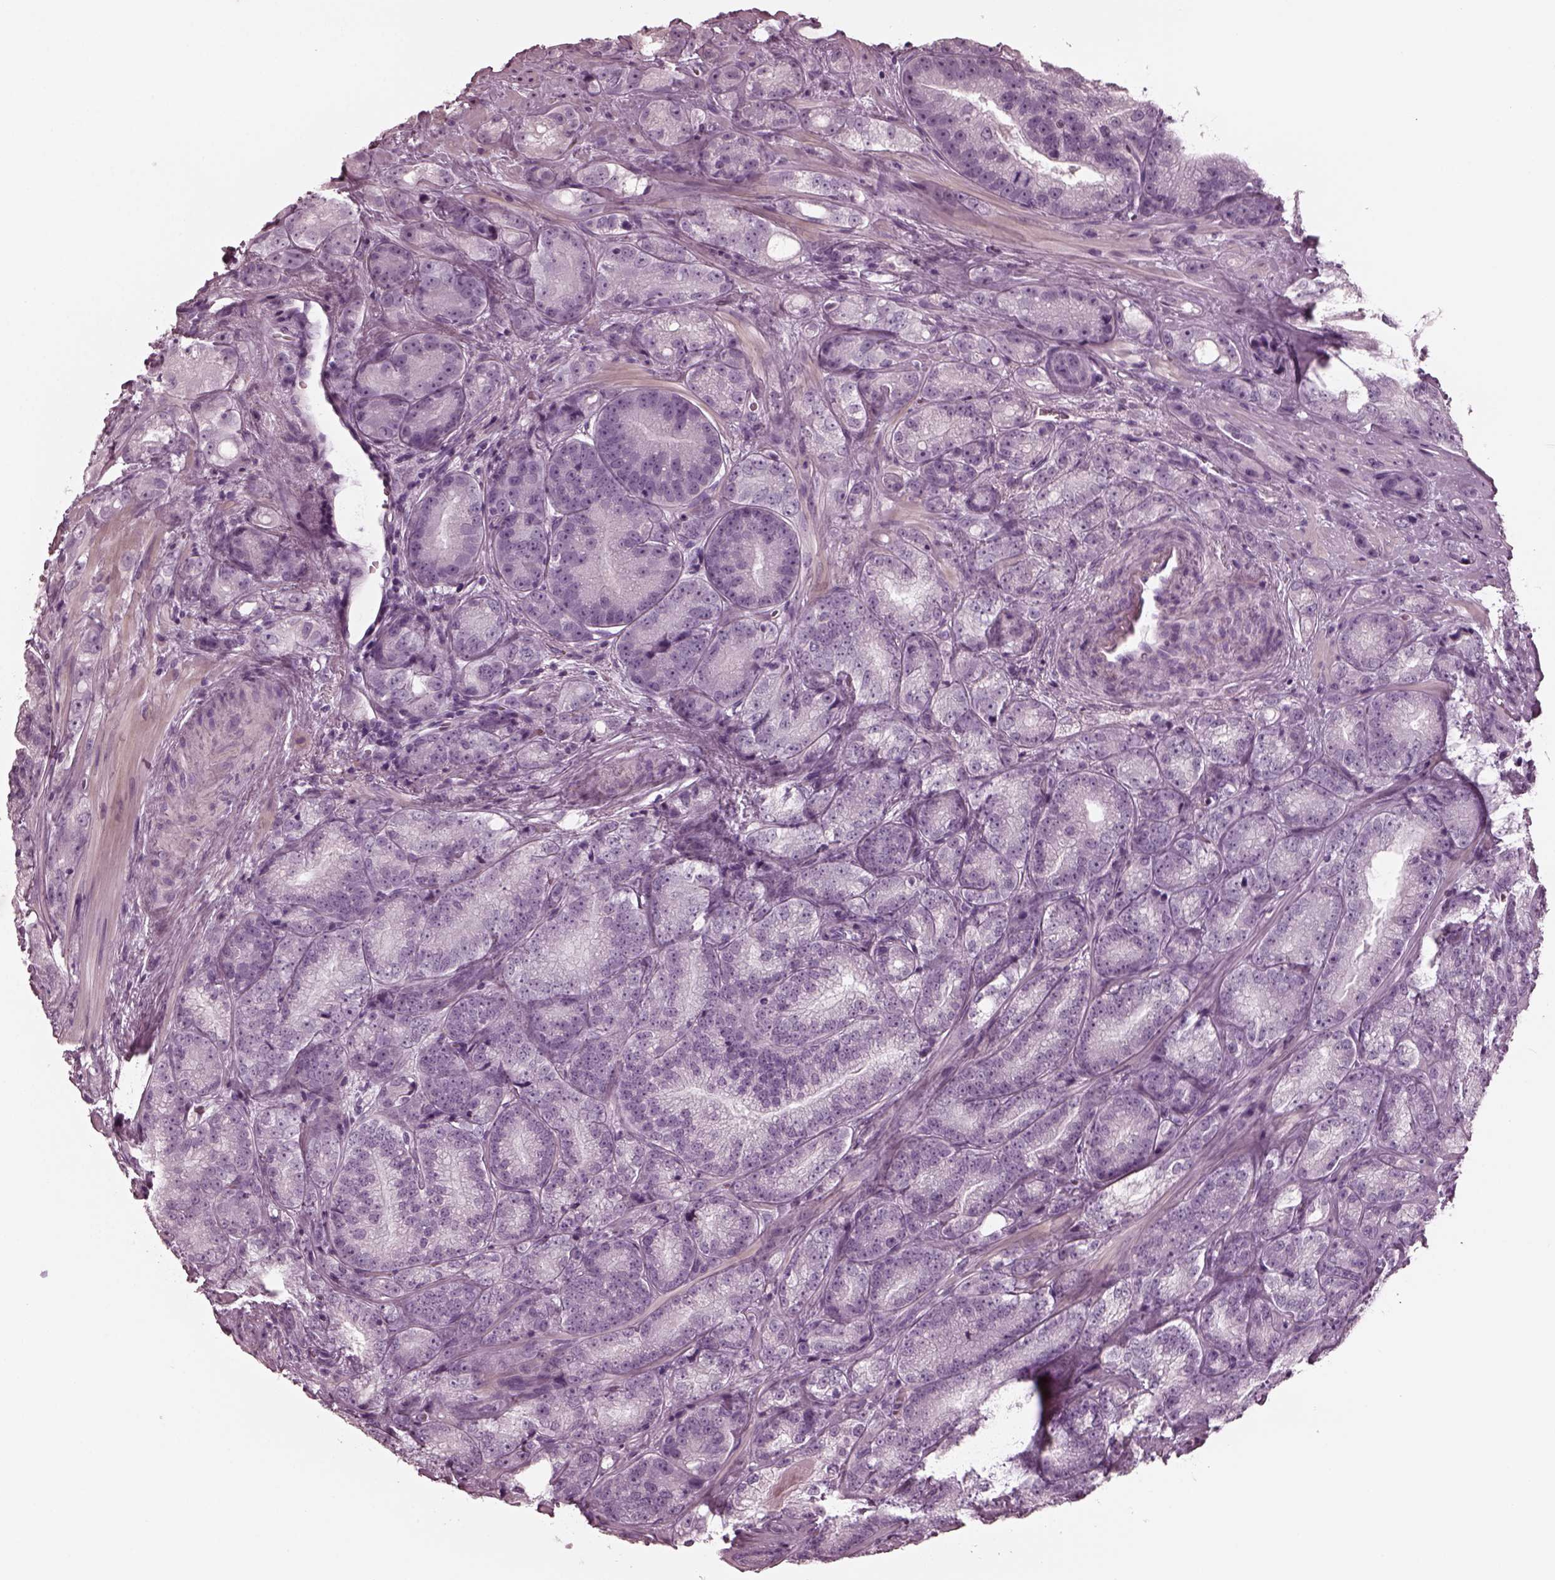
{"staining": {"intensity": "negative", "quantity": "none", "location": "none"}, "tissue": "prostate cancer", "cell_type": "Tumor cells", "image_type": "cancer", "snomed": [{"axis": "morphology", "description": "Adenocarcinoma, NOS"}, {"axis": "topography", "description": "Prostate"}], "caption": "Immunohistochemical staining of human prostate cancer exhibits no significant staining in tumor cells. (DAB (3,3'-diaminobenzidine) IHC with hematoxylin counter stain).", "gene": "GRM6", "patient": {"sex": "male", "age": 63}}